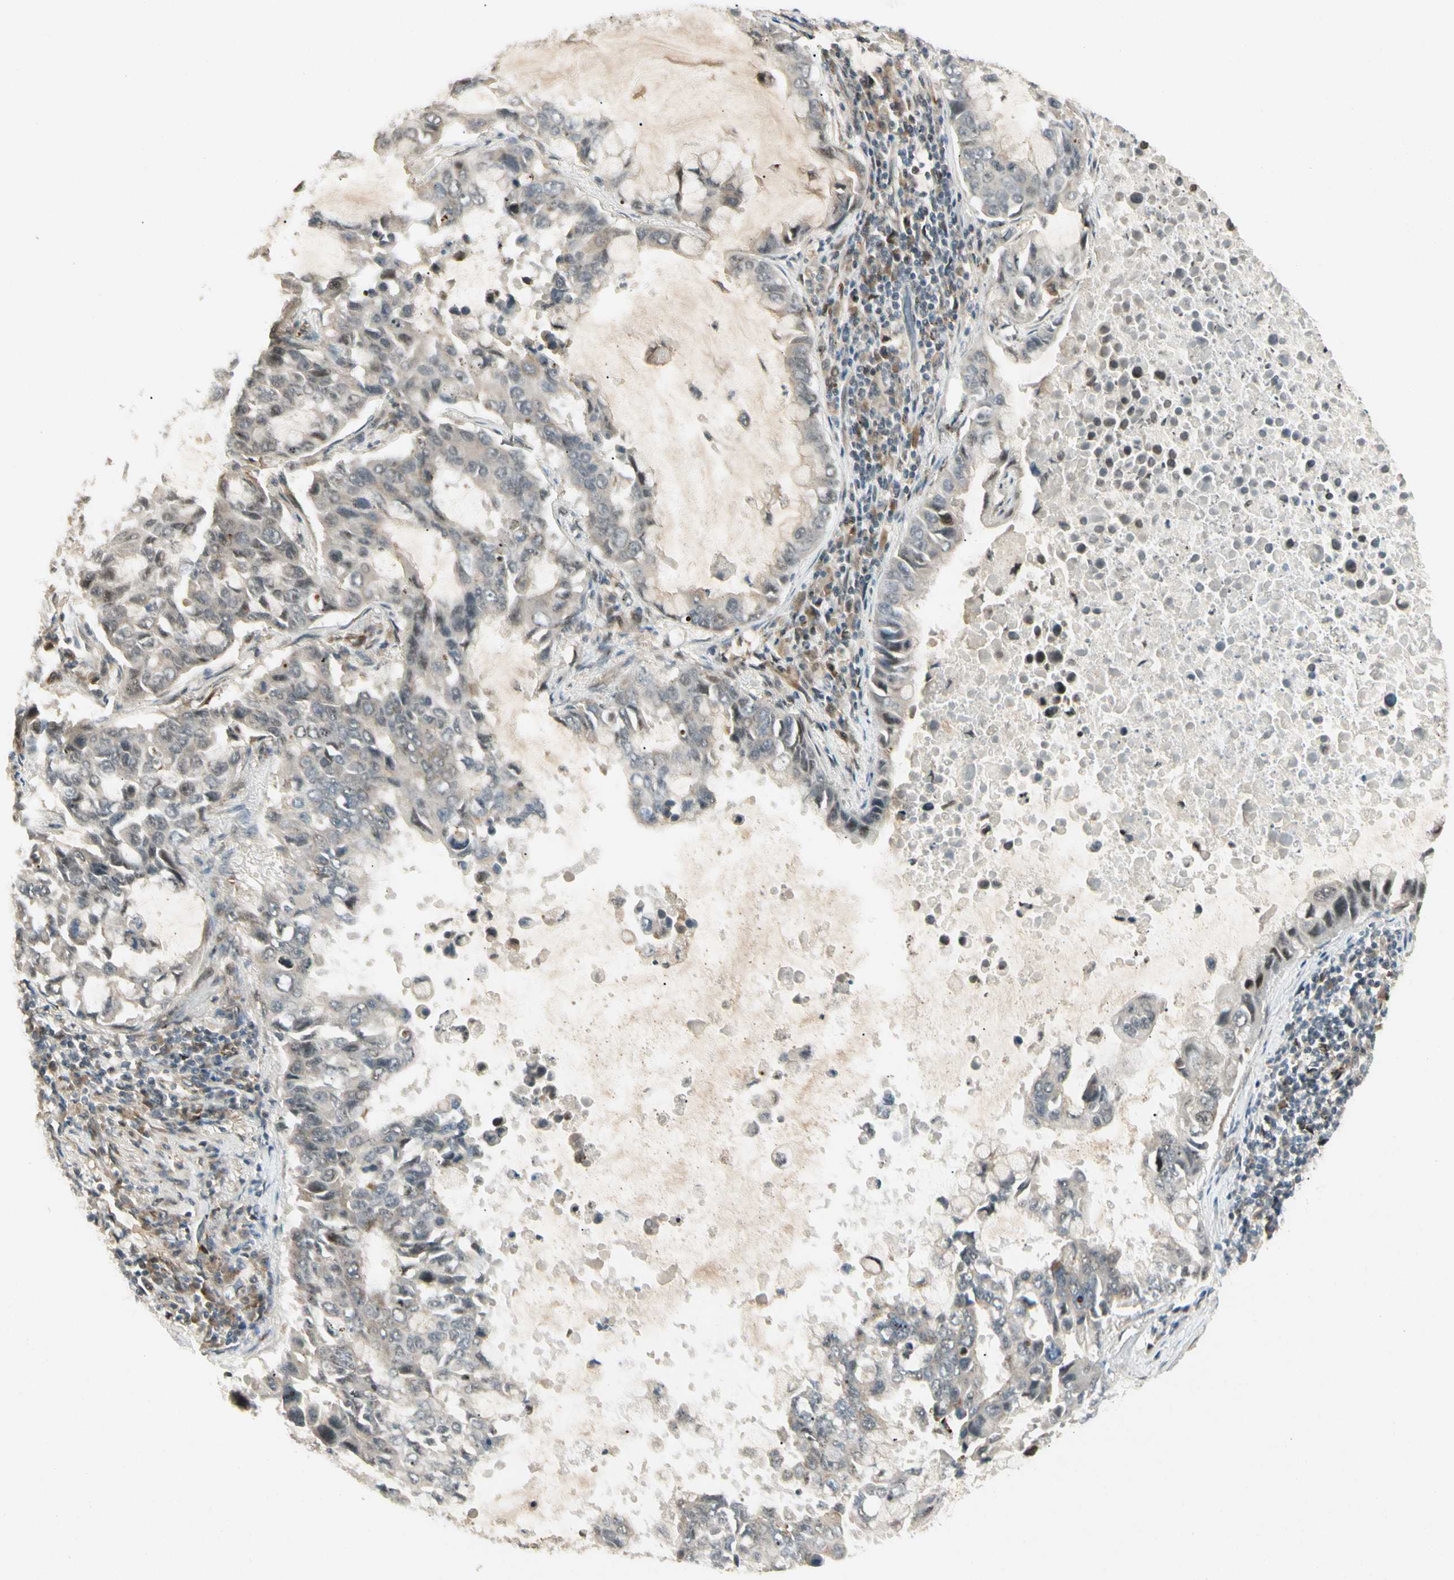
{"staining": {"intensity": "moderate", "quantity": "<25%", "location": "cytoplasmic/membranous"}, "tissue": "lung cancer", "cell_type": "Tumor cells", "image_type": "cancer", "snomed": [{"axis": "morphology", "description": "Adenocarcinoma, NOS"}, {"axis": "topography", "description": "Lung"}], "caption": "Approximately <25% of tumor cells in adenocarcinoma (lung) reveal moderate cytoplasmic/membranous protein positivity as visualized by brown immunohistochemical staining.", "gene": "FNDC3B", "patient": {"sex": "male", "age": 64}}